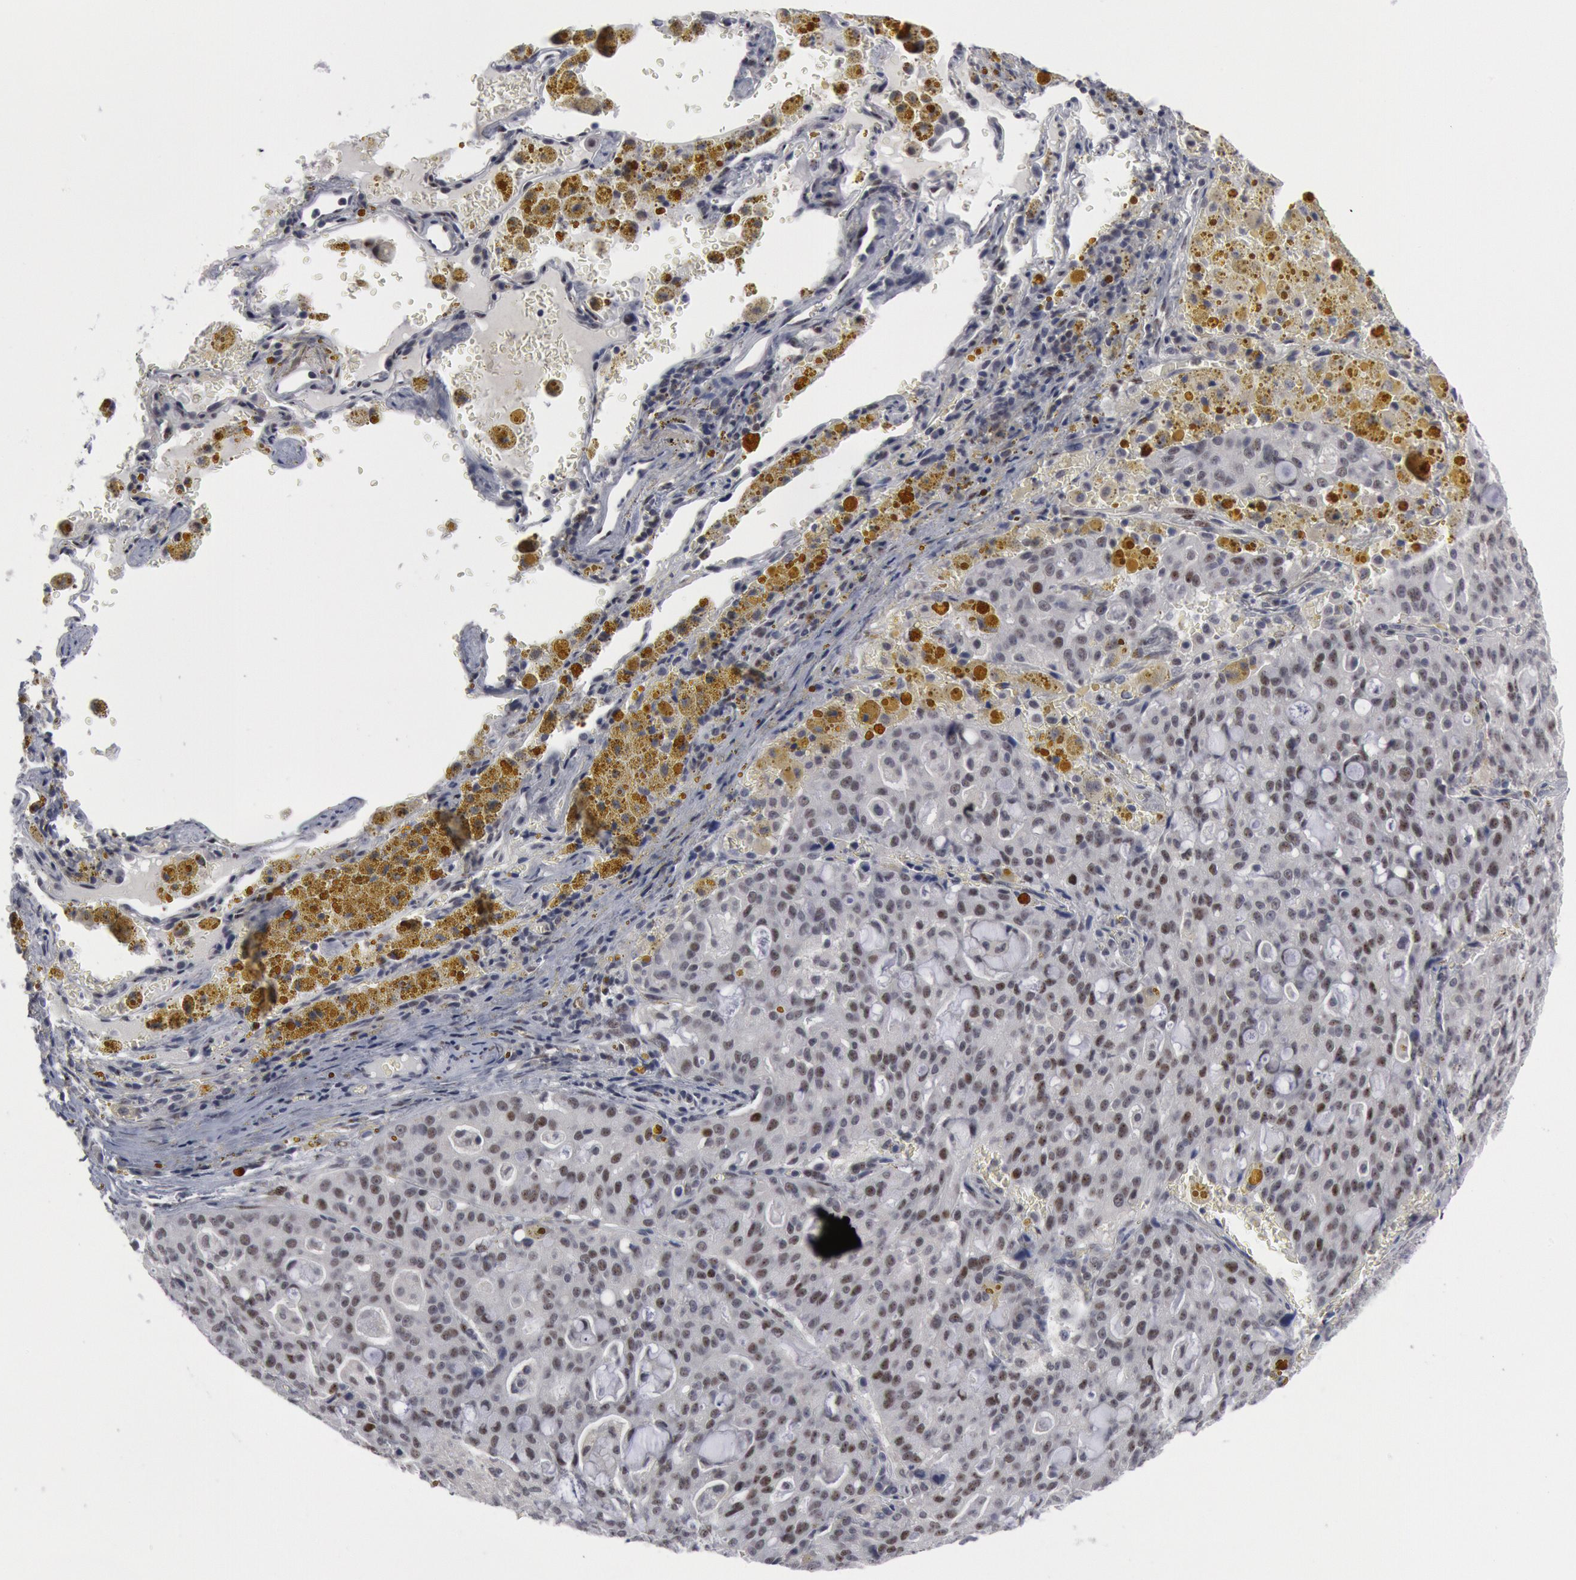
{"staining": {"intensity": "weak", "quantity": "<25%", "location": "nuclear"}, "tissue": "lung cancer", "cell_type": "Tumor cells", "image_type": "cancer", "snomed": [{"axis": "morphology", "description": "Adenocarcinoma, NOS"}, {"axis": "topography", "description": "Lung"}], "caption": "This is an immunohistochemistry (IHC) photomicrograph of human adenocarcinoma (lung). There is no expression in tumor cells.", "gene": "FOXO1", "patient": {"sex": "female", "age": 44}}